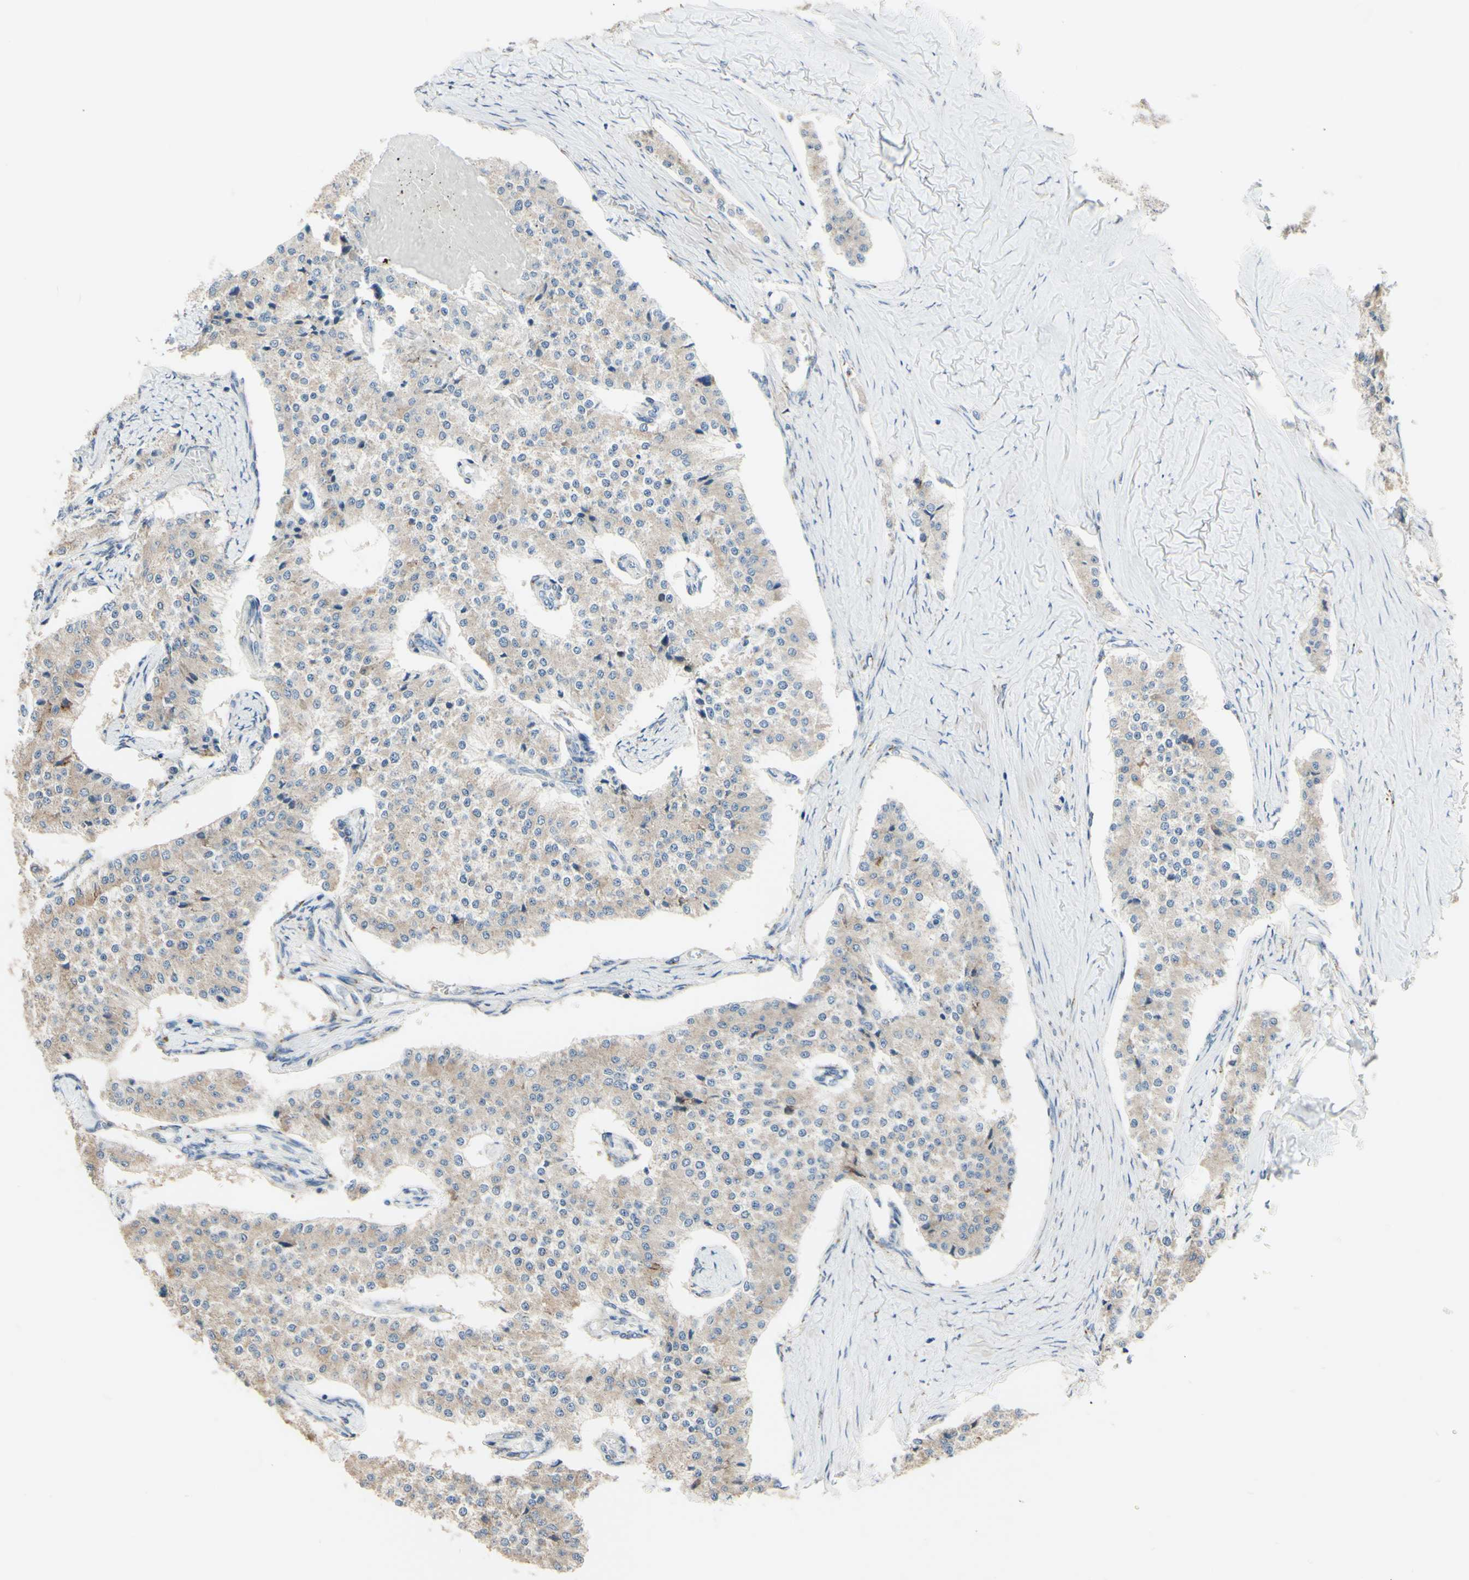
{"staining": {"intensity": "weak", "quantity": ">75%", "location": "cytoplasmic/membranous"}, "tissue": "carcinoid", "cell_type": "Tumor cells", "image_type": "cancer", "snomed": [{"axis": "morphology", "description": "Carcinoid, malignant, NOS"}, {"axis": "topography", "description": "Colon"}], "caption": "DAB immunohistochemical staining of carcinoid displays weak cytoplasmic/membranous protein positivity in approximately >75% of tumor cells.", "gene": "AGPAT5", "patient": {"sex": "female", "age": 52}}